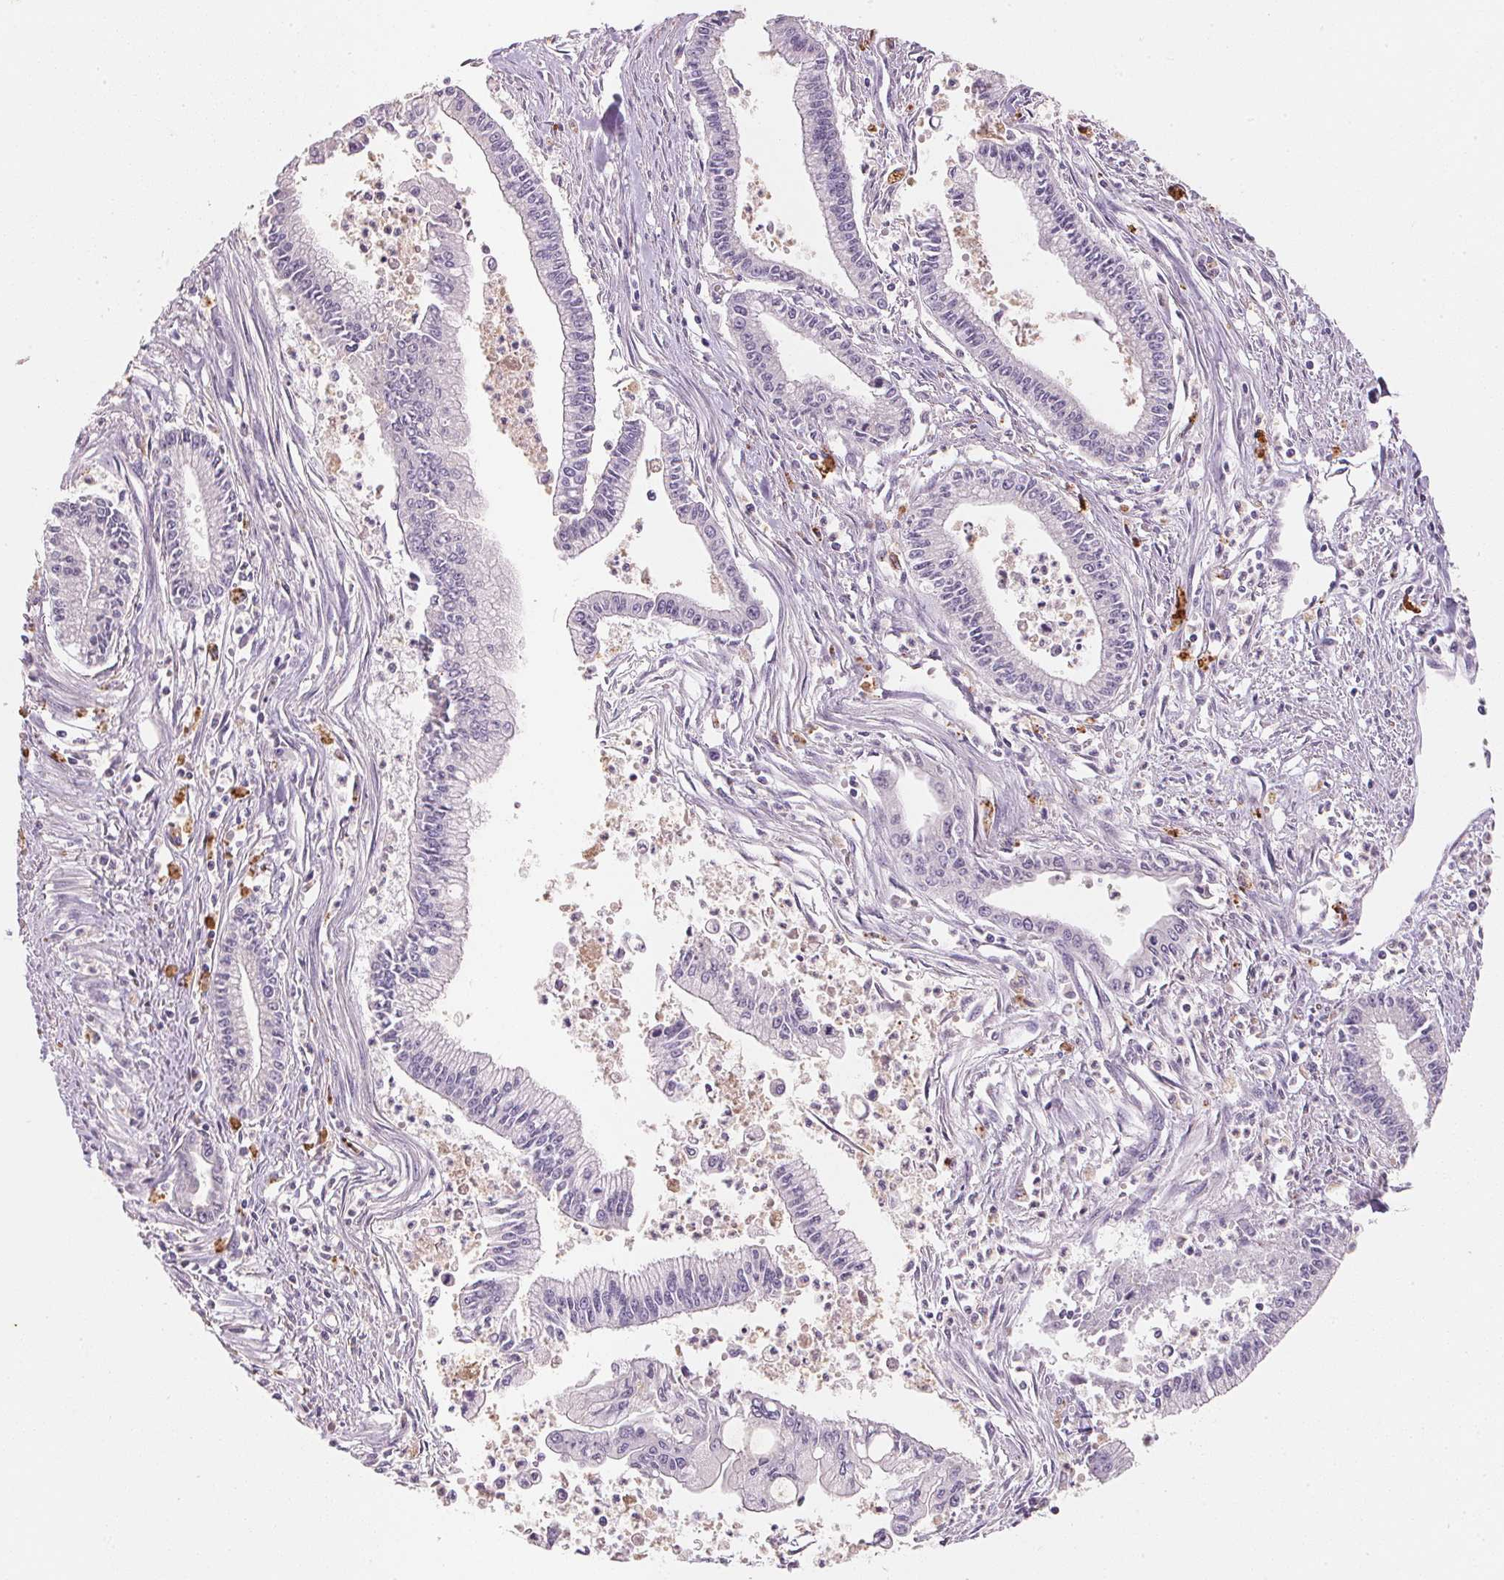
{"staining": {"intensity": "negative", "quantity": "none", "location": "none"}, "tissue": "pancreatic cancer", "cell_type": "Tumor cells", "image_type": "cancer", "snomed": [{"axis": "morphology", "description": "Adenocarcinoma, NOS"}, {"axis": "topography", "description": "Pancreas"}], "caption": "A high-resolution micrograph shows IHC staining of pancreatic cancer (adenocarcinoma), which reveals no significant expression in tumor cells. (Brightfield microscopy of DAB (3,3'-diaminobenzidine) immunohistochemistry at high magnification).", "gene": "CXCL5", "patient": {"sex": "female", "age": 65}}